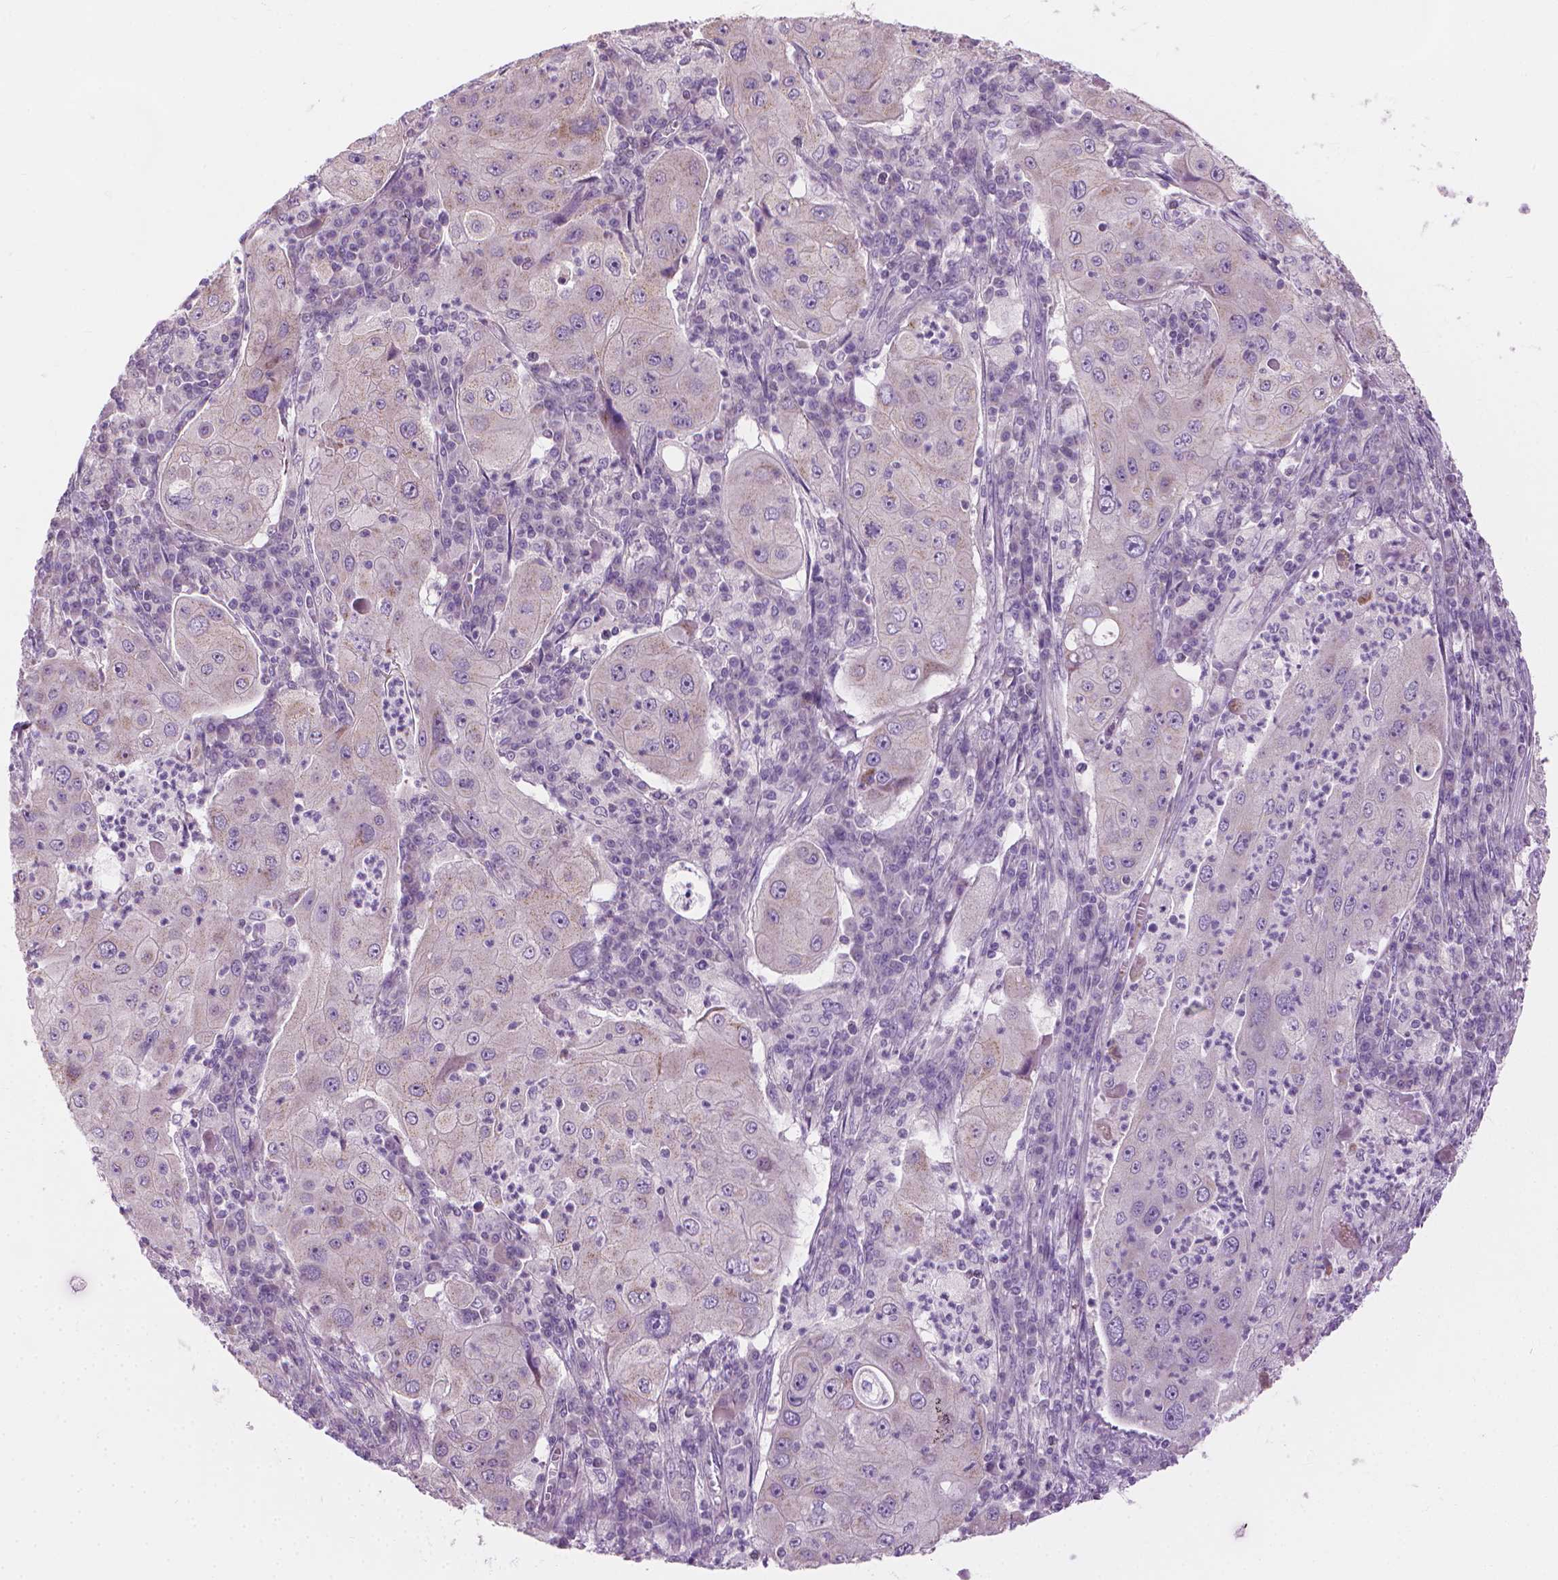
{"staining": {"intensity": "negative", "quantity": "none", "location": "none"}, "tissue": "lung cancer", "cell_type": "Tumor cells", "image_type": "cancer", "snomed": [{"axis": "morphology", "description": "Squamous cell carcinoma, NOS"}, {"axis": "topography", "description": "Lung"}], "caption": "Squamous cell carcinoma (lung) was stained to show a protein in brown. There is no significant staining in tumor cells. Nuclei are stained in blue.", "gene": "CFAP126", "patient": {"sex": "female", "age": 59}}